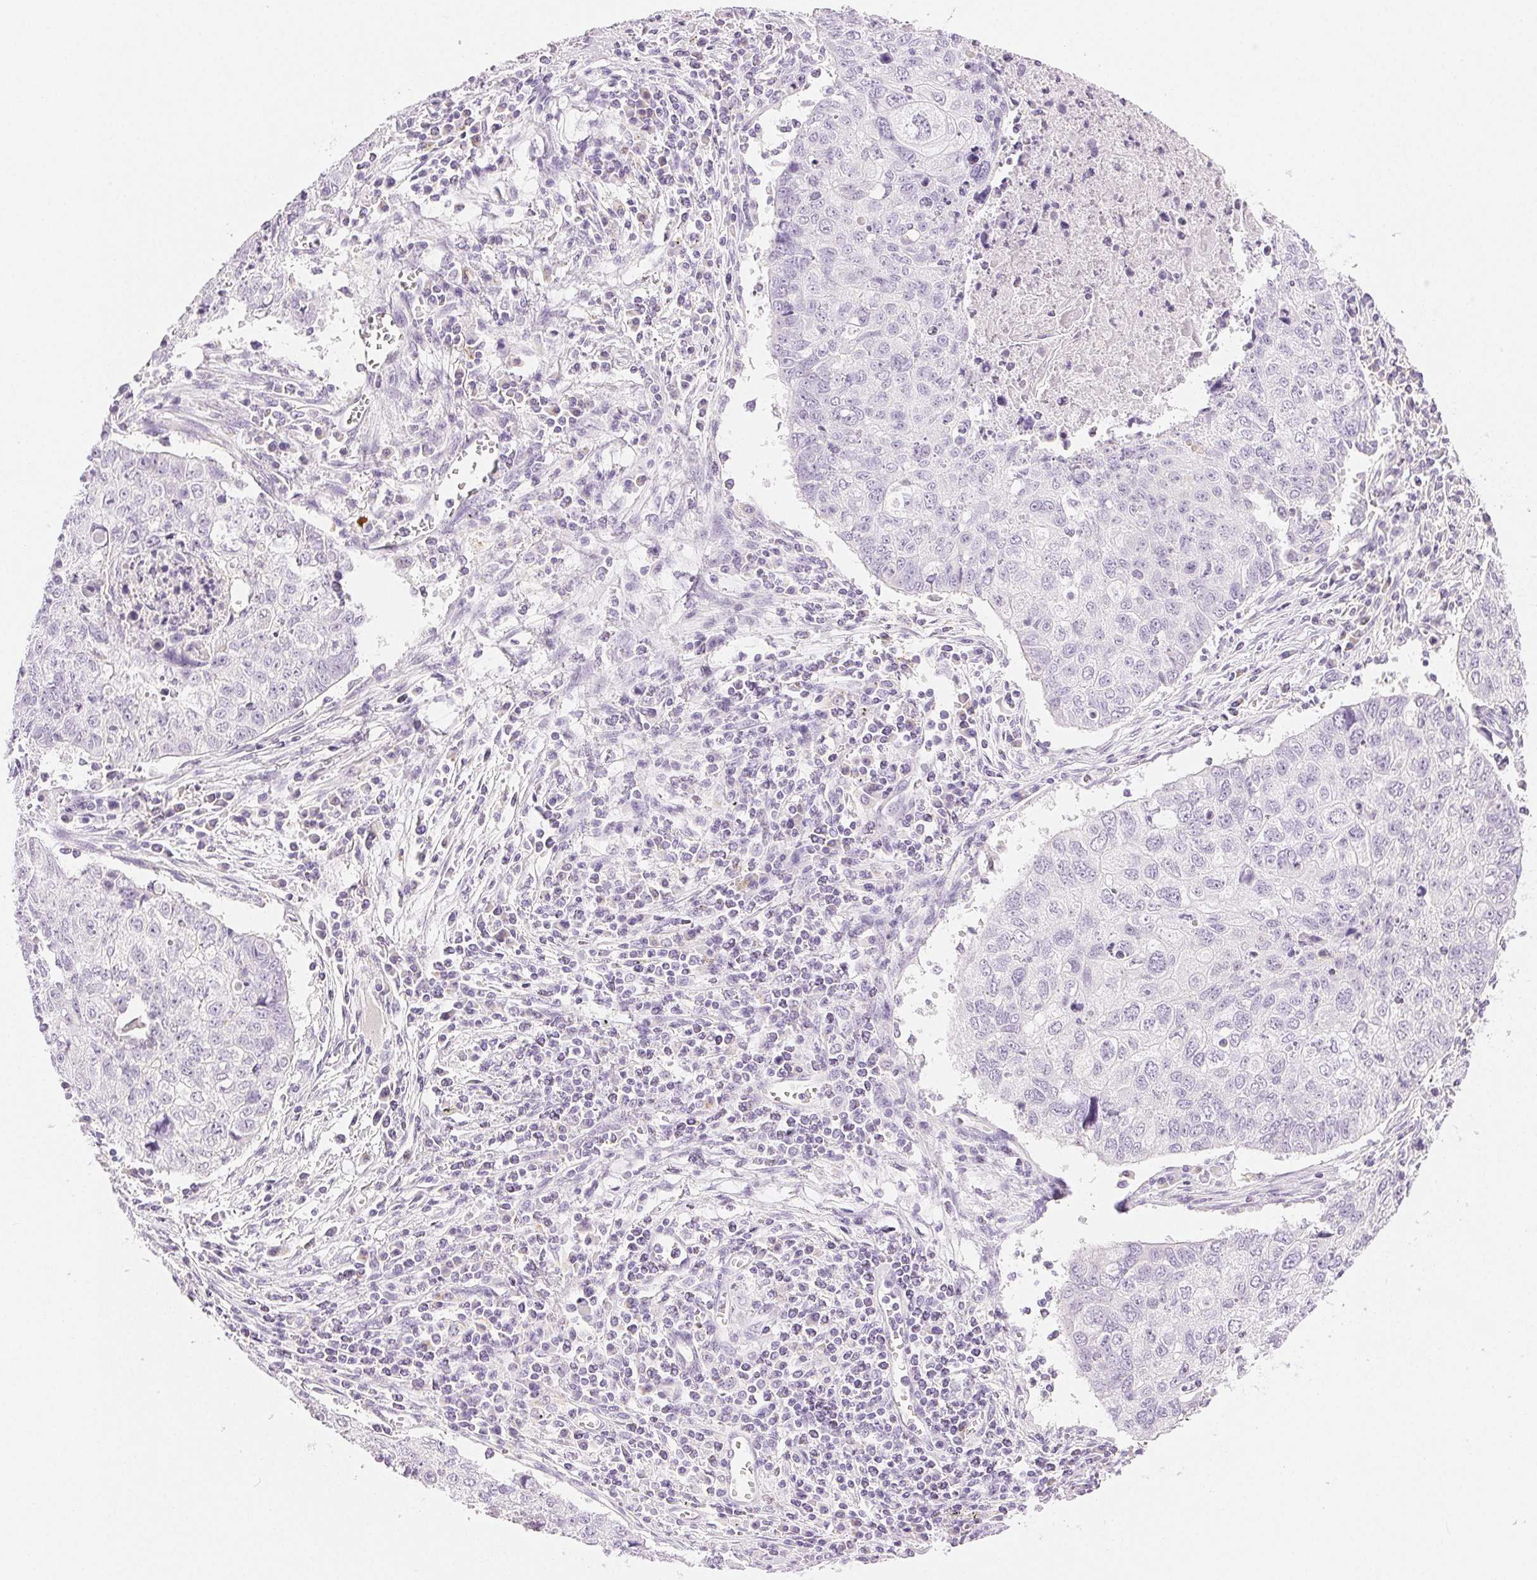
{"staining": {"intensity": "negative", "quantity": "none", "location": "none"}, "tissue": "lung cancer", "cell_type": "Tumor cells", "image_type": "cancer", "snomed": [{"axis": "morphology", "description": "Normal morphology"}, {"axis": "morphology", "description": "Aneuploidy"}, {"axis": "morphology", "description": "Squamous cell carcinoma, NOS"}, {"axis": "topography", "description": "Lymph node"}, {"axis": "topography", "description": "Lung"}], "caption": "Photomicrograph shows no protein positivity in tumor cells of lung aneuploidy tissue. (DAB (3,3'-diaminobenzidine) IHC visualized using brightfield microscopy, high magnification).", "gene": "SLC5A2", "patient": {"sex": "female", "age": 76}}